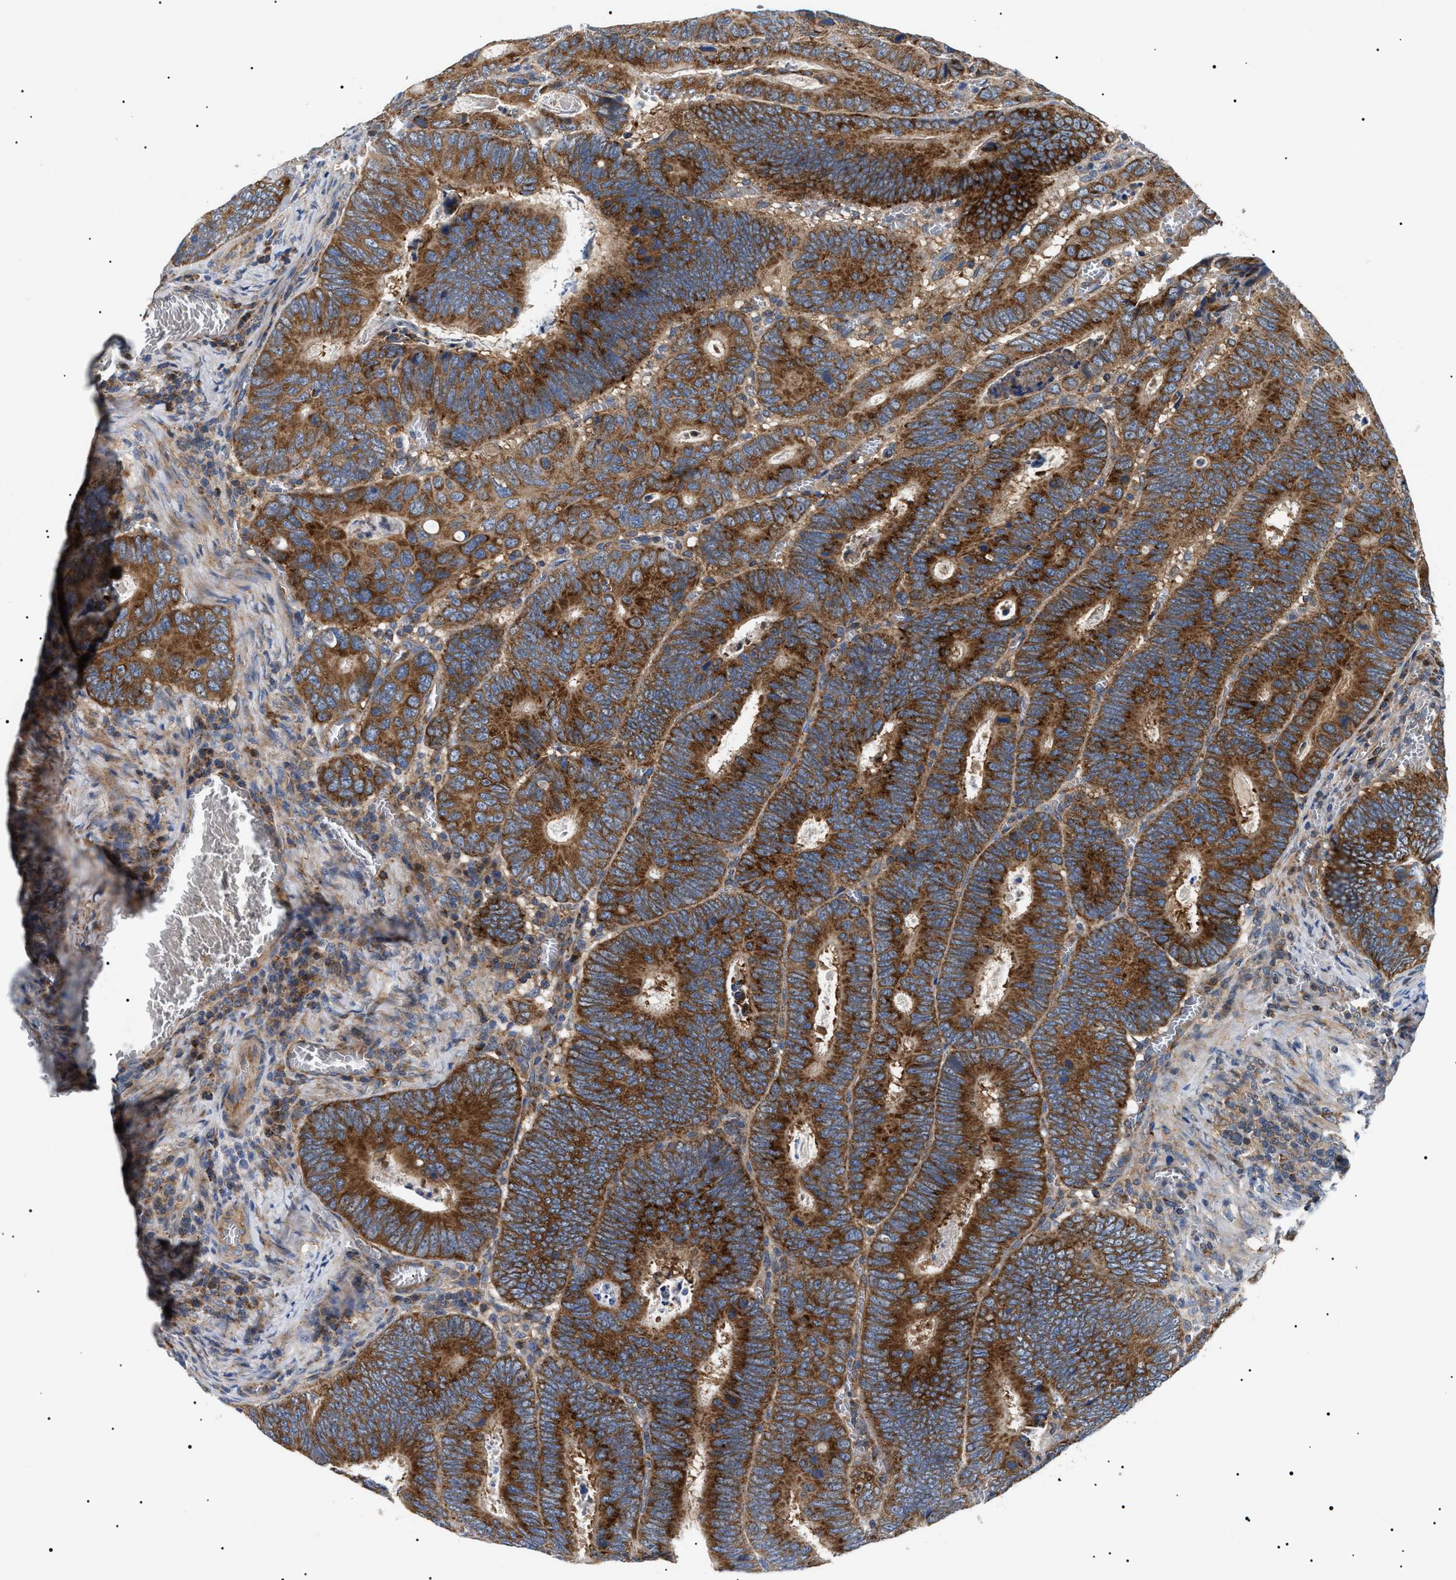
{"staining": {"intensity": "strong", "quantity": ">75%", "location": "cytoplasmic/membranous"}, "tissue": "colorectal cancer", "cell_type": "Tumor cells", "image_type": "cancer", "snomed": [{"axis": "morphology", "description": "Inflammation, NOS"}, {"axis": "morphology", "description": "Adenocarcinoma, NOS"}, {"axis": "topography", "description": "Colon"}], "caption": "Brown immunohistochemical staining in colorectal cancer (adenocarcinoma) demonstrates strong cytoplasmic/membranous staining in about >75% of tumor cells.", "gene": "OXSM", "patient": {"sex": "male", "age": 72}}